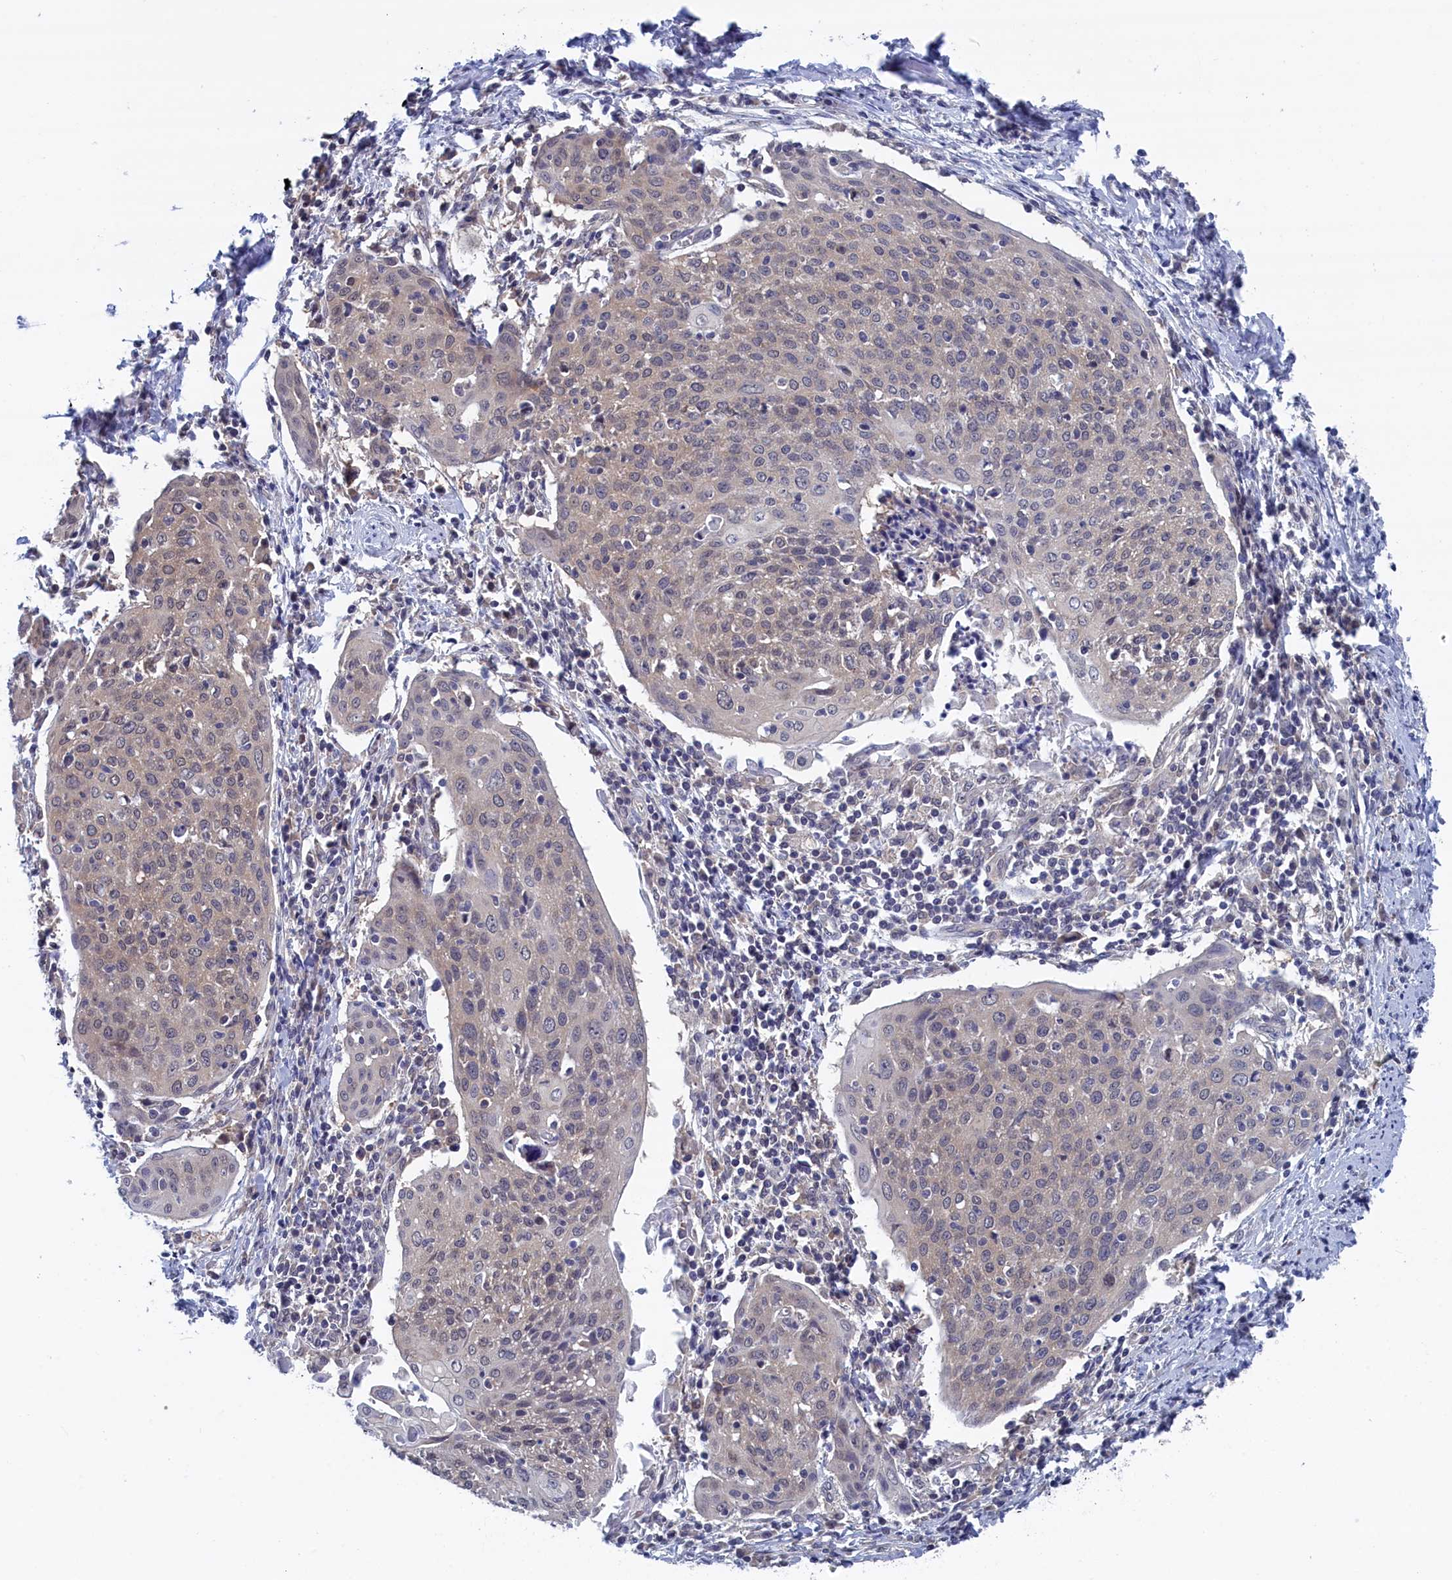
{"staining": {"intensity": "weak", "quantity": "25%-75%", "location": "cytoplasmic/membranous"}, "tissue": "cervical cancer", "cell_type": "Tumor cells", "image_type": "cancer", "snomed": [{"axis": "morphology", "description": "Squamous cell carcinoma, NOS"}, {"axis": "topography", "description": "Cervix"}], "caption": "Immunohistochemistry (IHC) histopathology image of human cervical cancer stained for a protein (brown), which exhibits low levels of weak cytoplasmic/membranous expression in approximately 25%-75% of tumor cells.", "gene": "PGP", "patient": {"sex": "female", "age": 67}}